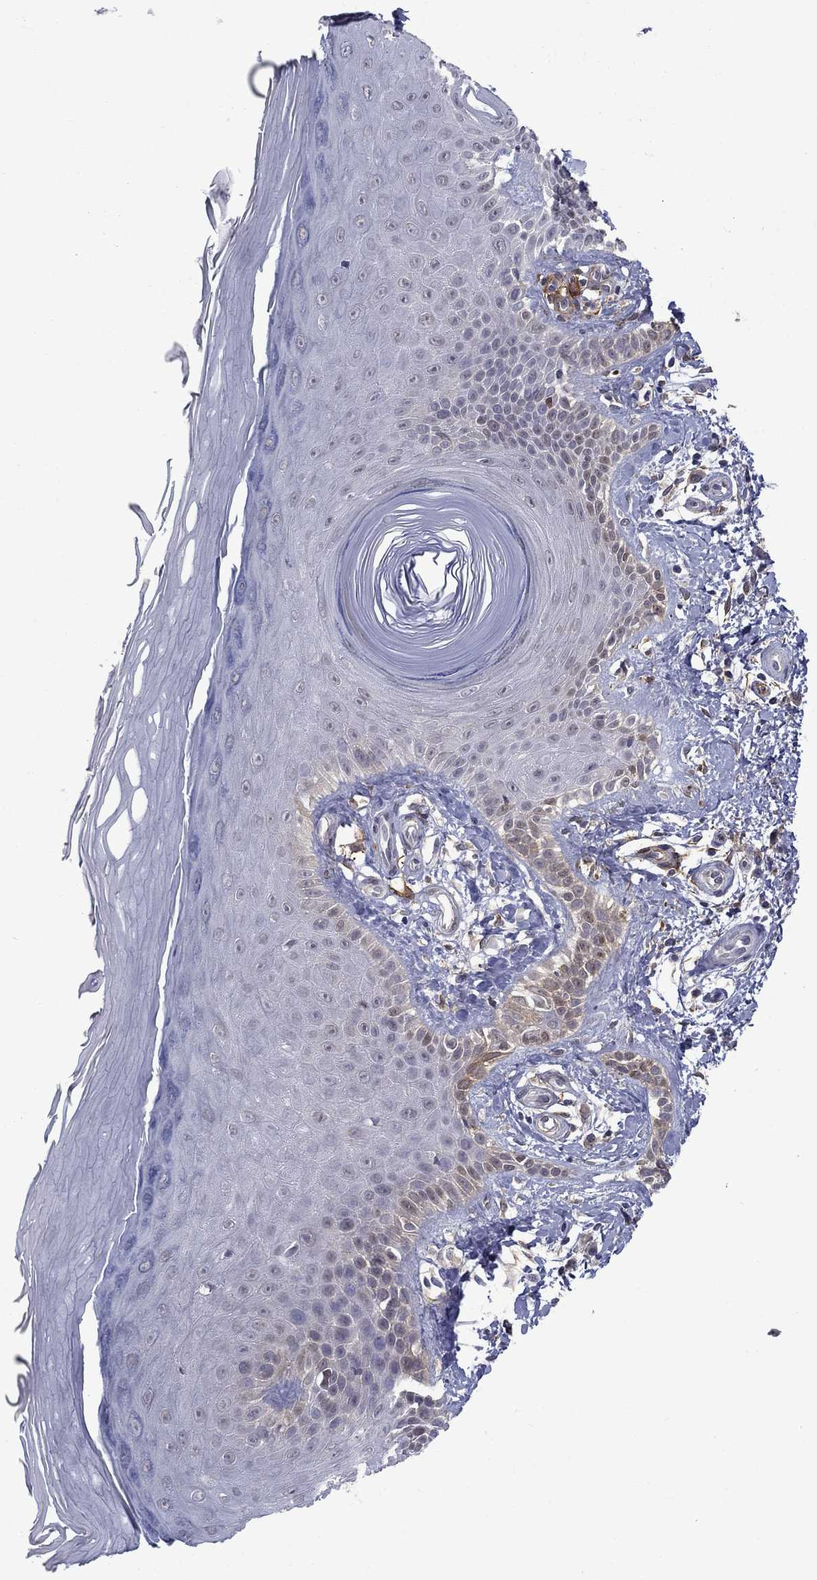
{"staining": {"intensity": "moderate", "quantity": "25%-75%", "location": "cytoplasmic/membranous"}, "tissue": "skin", "cell_type": "Fibroblasts", "image_type": "normal", "snomed": [{"axis": "morphology", "description": "Normal tissue, NOS"}, {"axis": "morphology", "description": "Inflammation, NOS"}, {"axis": "morphology", "description": "Fibrosis, NOS"}, {"axis": "topography", "description": "Skin"}], "caption": "Moderate cytoplasmic/membranous protein staining is seen in about 25%-75% of fibroblasts in skin.", "gene": "PCBP2", "patient": {"sex": "male", "age": 71}}